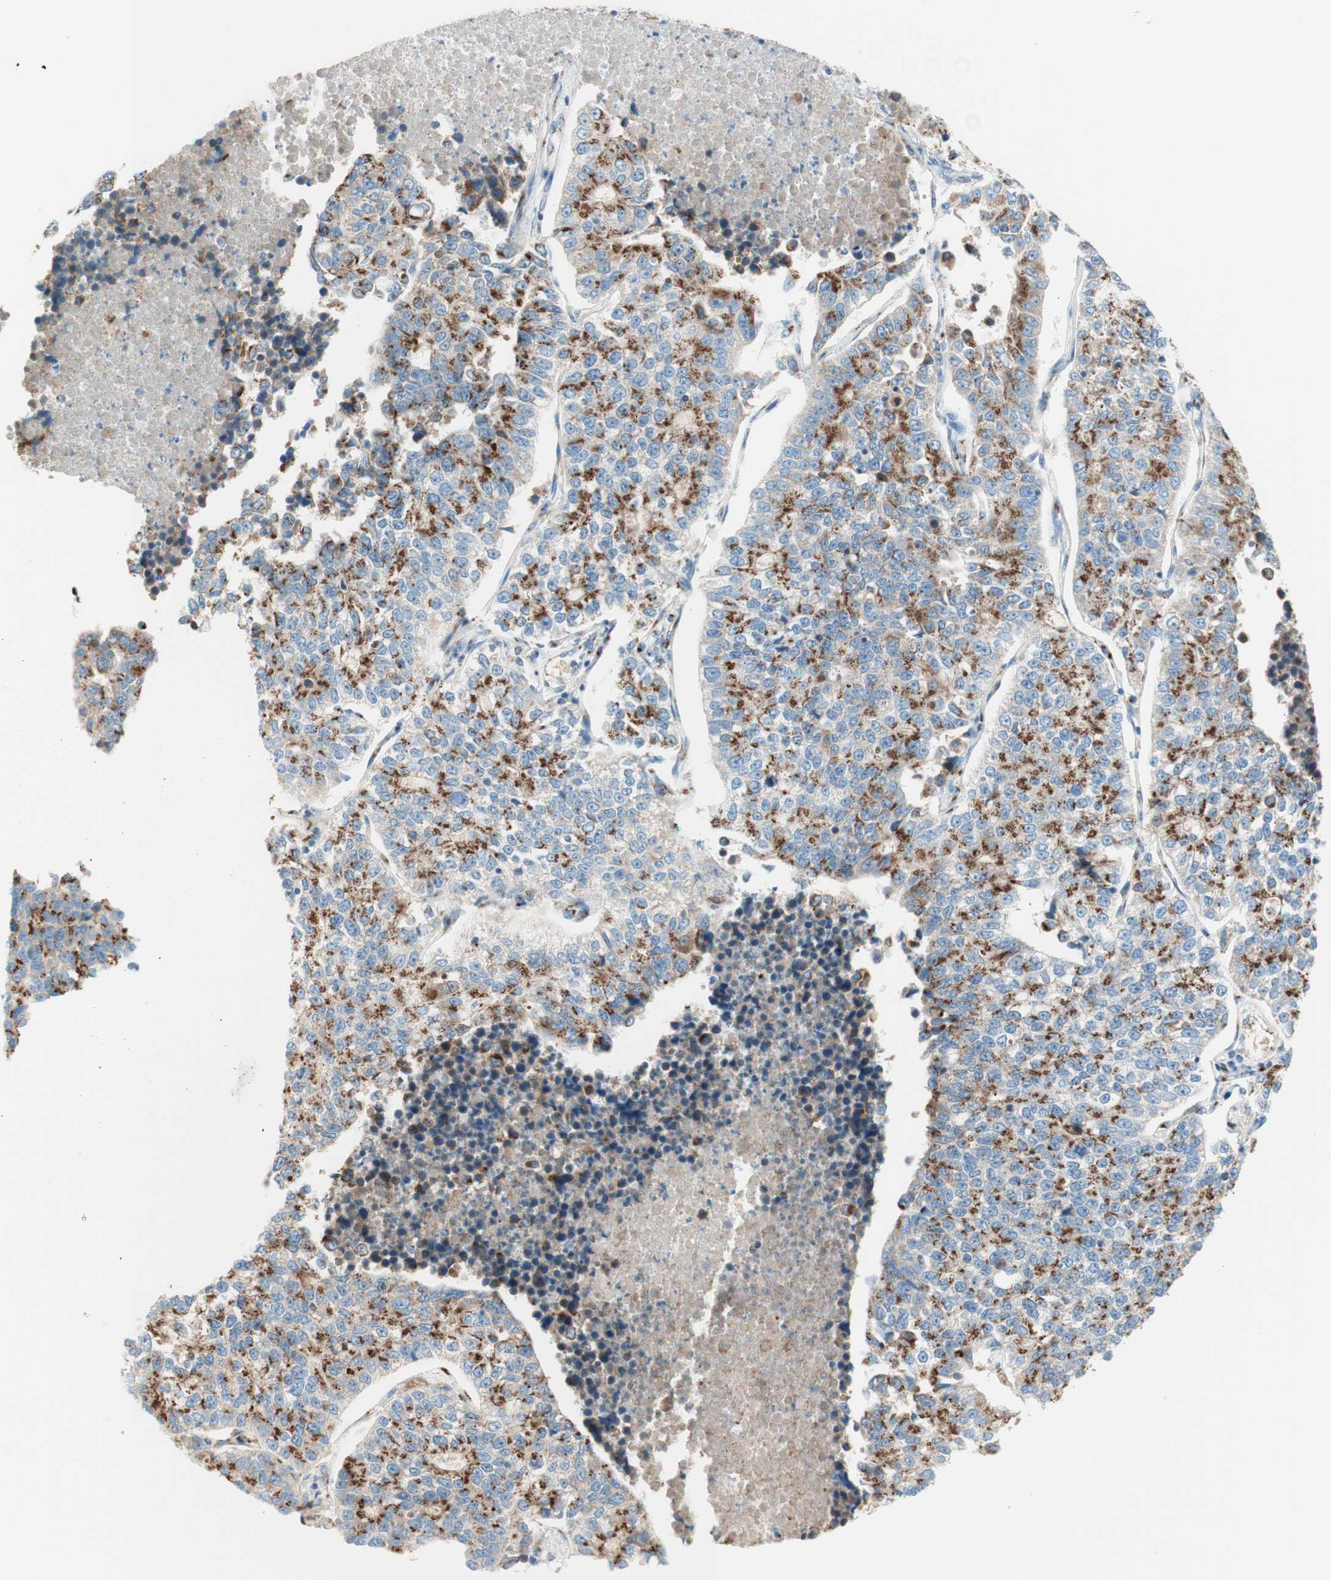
{"staining": {"intensity": "strong", "quantity": ">75%", "location": "cytoplasmic/membranous"}, "tissue": "lung cancer", "cell_type": "Tumor cells", "image_type": "cancer", "snomed": [{"axis": "morphology", "description": "Adenocarcinoma, NOS"}, {"axis": "topography", "description": "Lung"}], "caption": "Lung cancer stained for a protein (brown) reveals strong cytoplasmic/membranous positive positivity in about >75% of tumor cells.", "gene": "GOLGB1", "patient": {"sex": "male", "age": 49}}